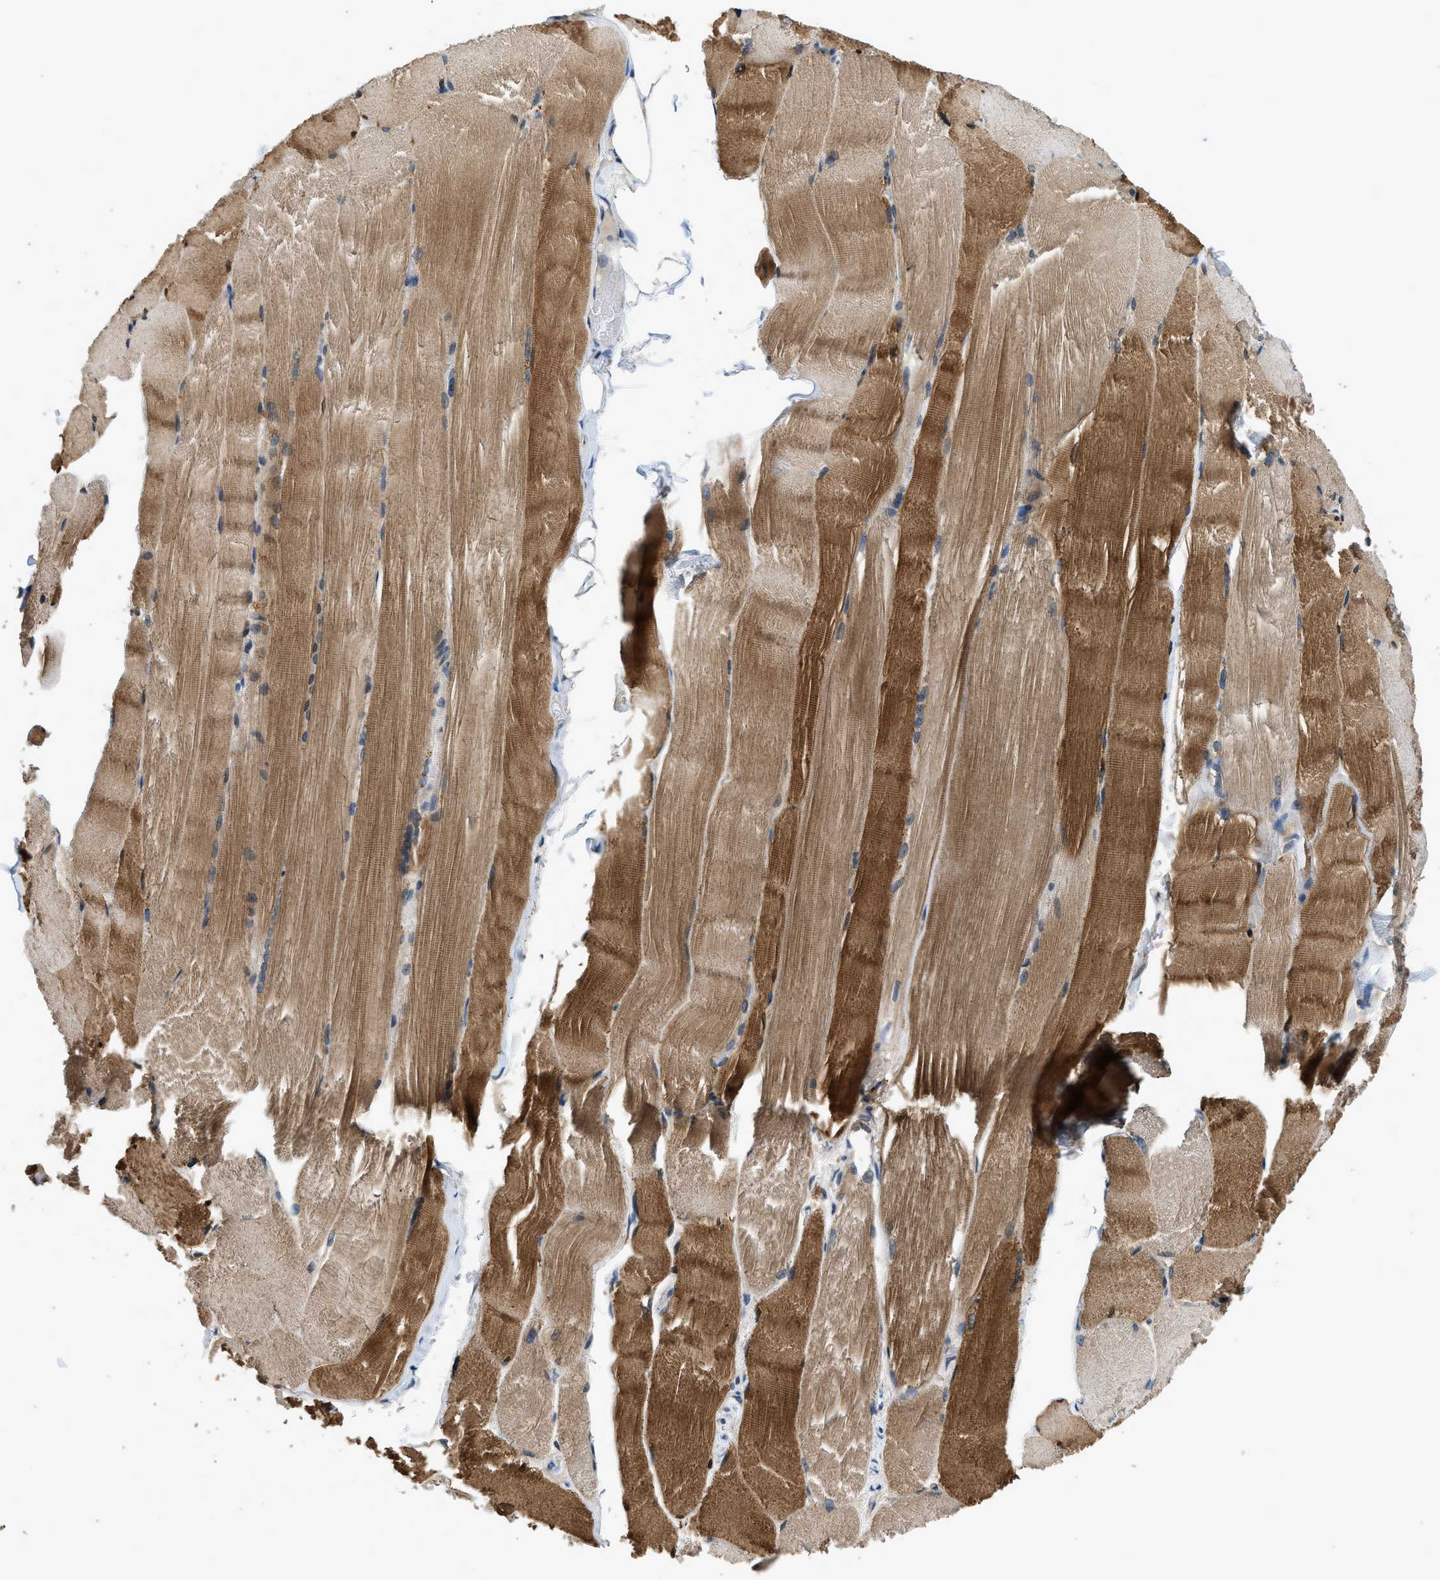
{"staining": {"intensity": "moderate", "quantity": ">75%", "location": "cytoplasmic/membranous"}, "tissue": "skeletal muscle", "cell_type": "Myocytes", "image_type": "normal", "snomed": [{"axis": "morphology", "description": "Normal tissue, NOS"}, {"axis": "topography", "description": "Skin"}, {"axis": "topography", "description": "Skeletal muscle"}], "caption": "The histopathology image exhibits a brown stain indicating the presence of a protein in the cytoplasmic/membranous of myocytes in skeletal muscle.", "gene": "SSH2", "patient": {"sex": "male", "age": 83}}